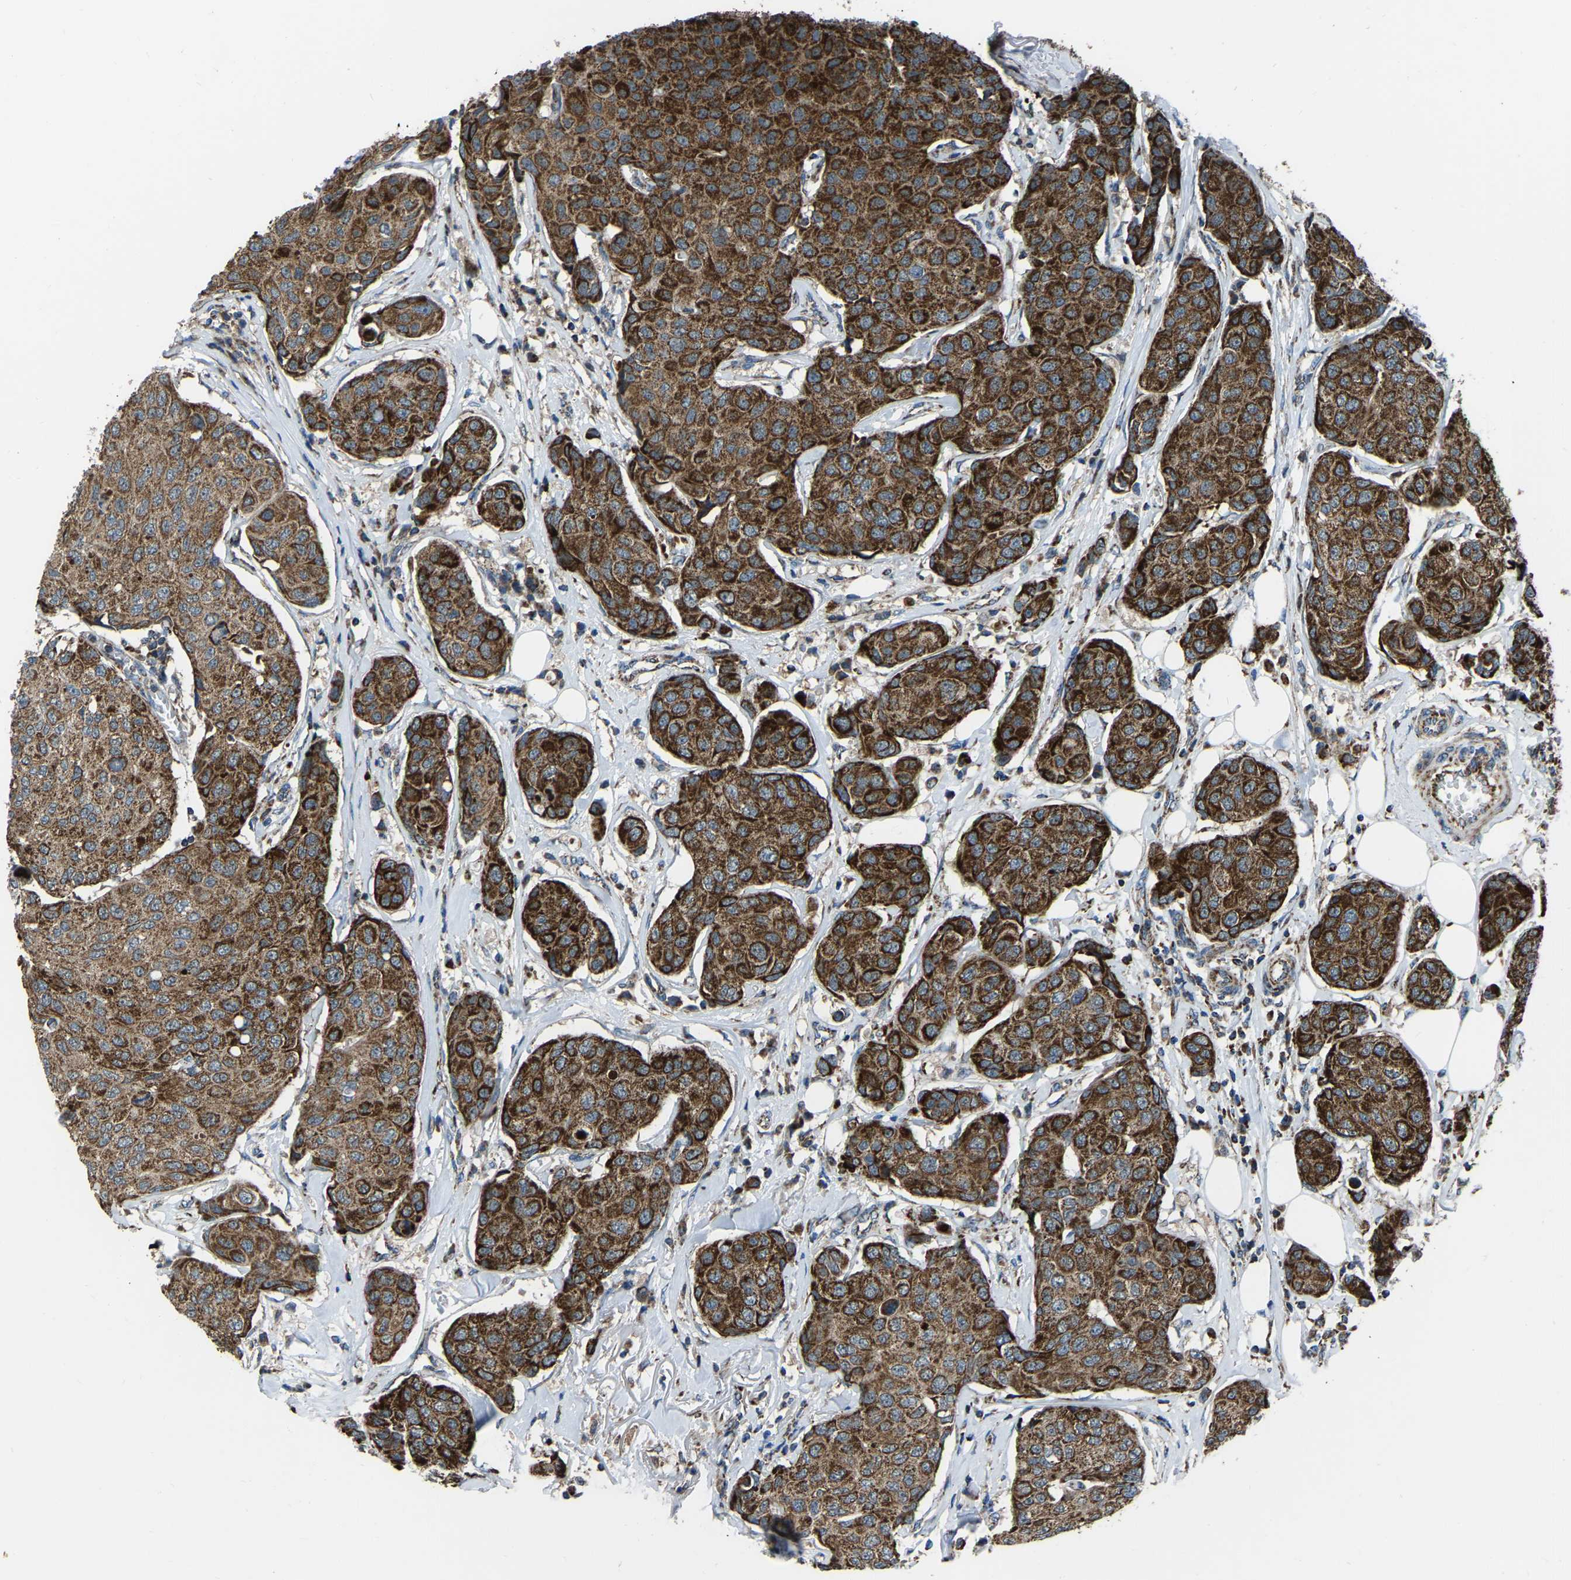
{"staining": {"intensity": "strong", "quantity": ">75%", "location": "cytoplasmic/membranous"}, "tissue": "breast cancer", "cell_type": "Tumor cells", "image_type": "cancer", "snomed": [{"axis": "morphology", "description": "Duct carcinoma"}, {"axis": "topography", "description": "Breast"}], "caption": "Brown immunohistochemical staining in breast cancer (infiltrating ductal carcinoma) shows strong cytoplasmic/membranous staining in approximately >75% of tumor cells.", "gene": "AKR1A1", "patient": {"sex": "female", "age": 80}}